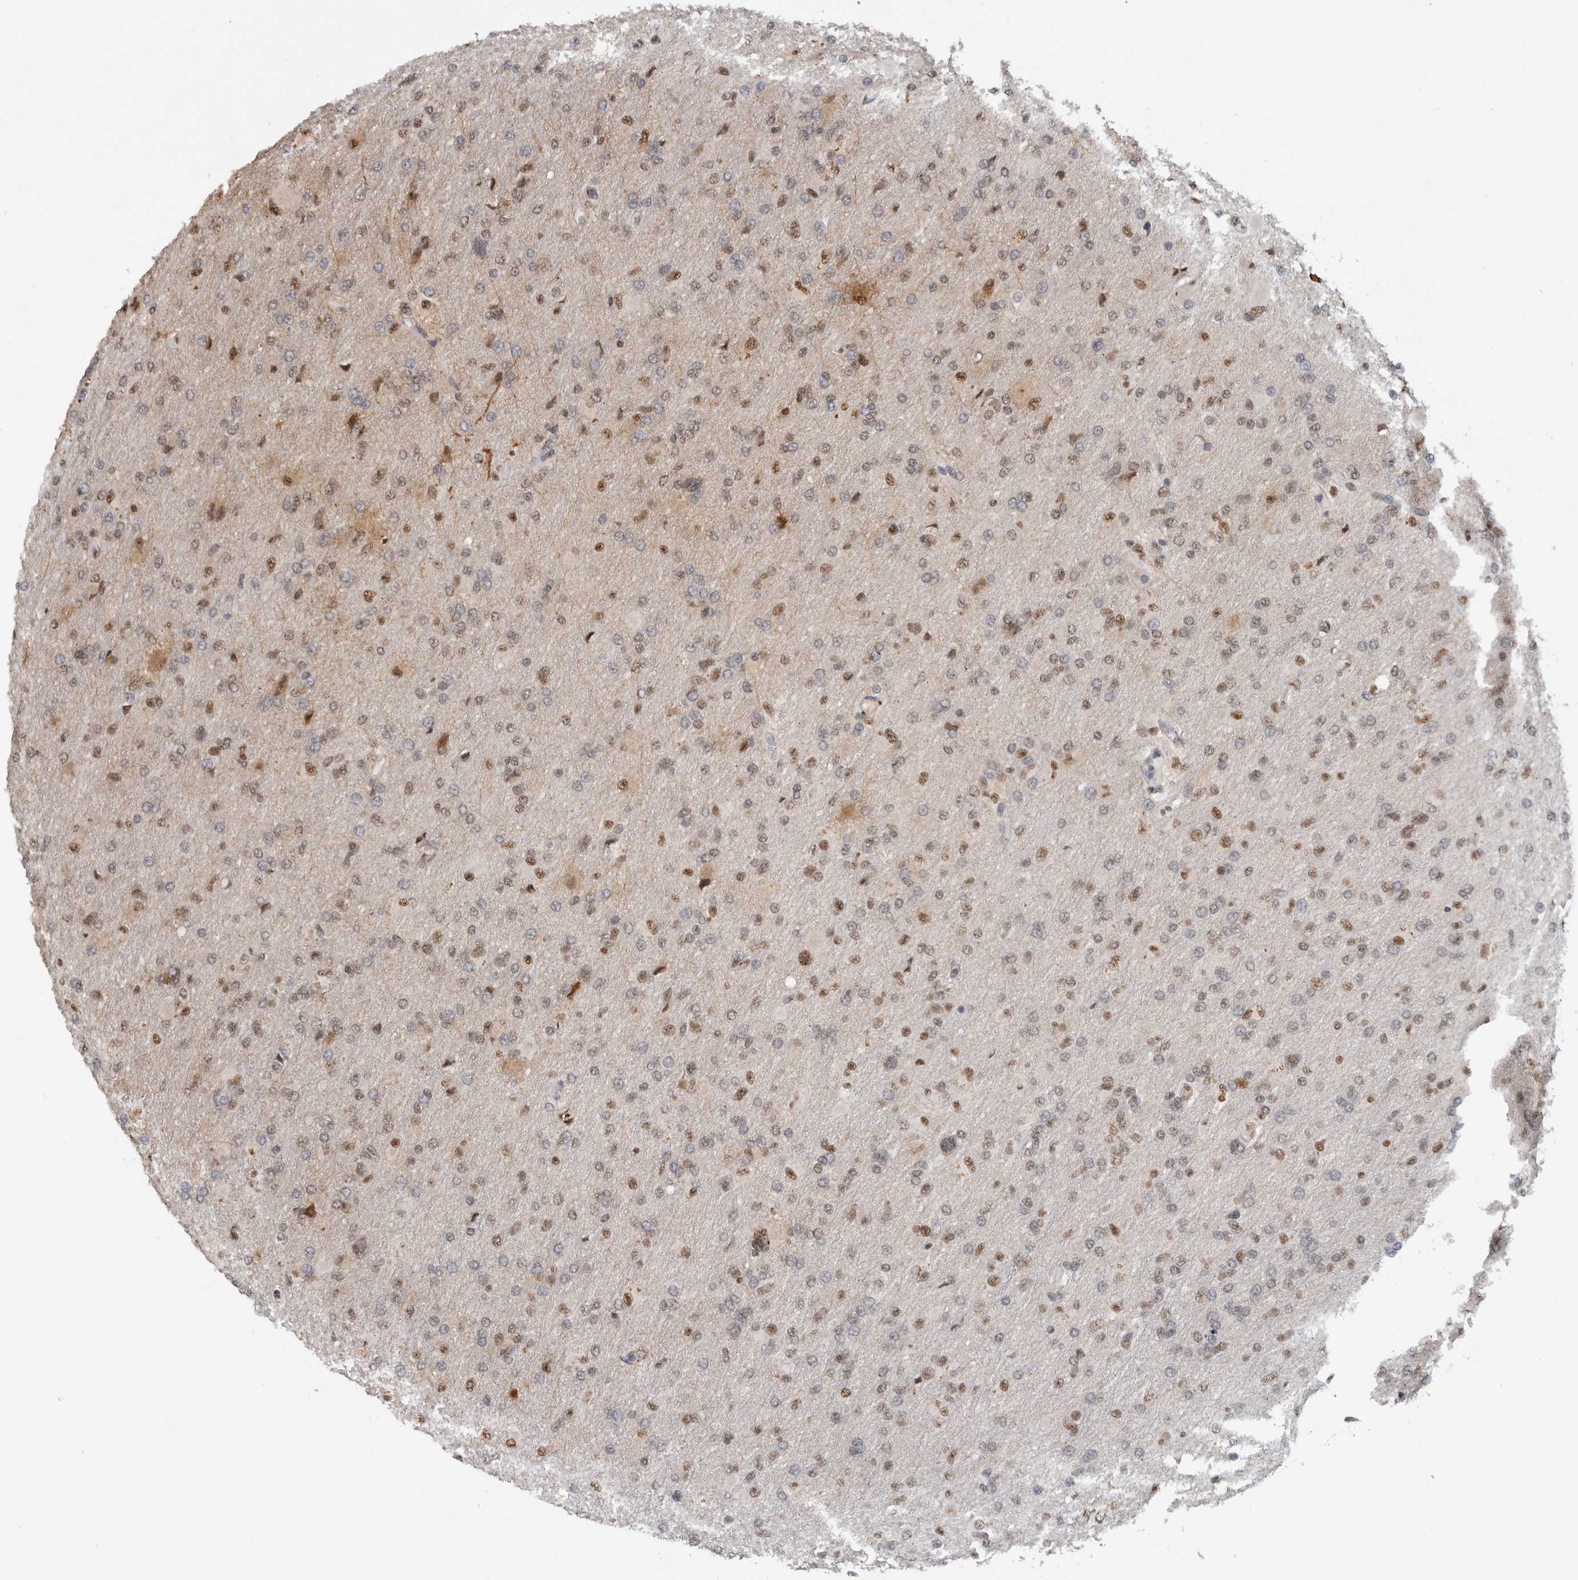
{"staining": {"intensity": "weak", "quantity": ">75%", "location": "nuclear"}, "tissue": "glioma", "cell_type": "Tumor cells", "image_type": "cancer", "snomed": [{"axis": "morphology", "description": "Glioma, malignant, High grade"}, {"axis": "topography", "description": "Cerebral cortex"}], "caption": "An IHC photomicrograph of tumor tissue is shown. Protein staining in brown labels weak nuclear positivity in malignant glioma (high-grade) within tumor cells. (brown staining indicates protein expression, while blue staining denotes nuclei).", "gene": "RPS6KA2", "patient": {"sex": "female", "age": 36}}